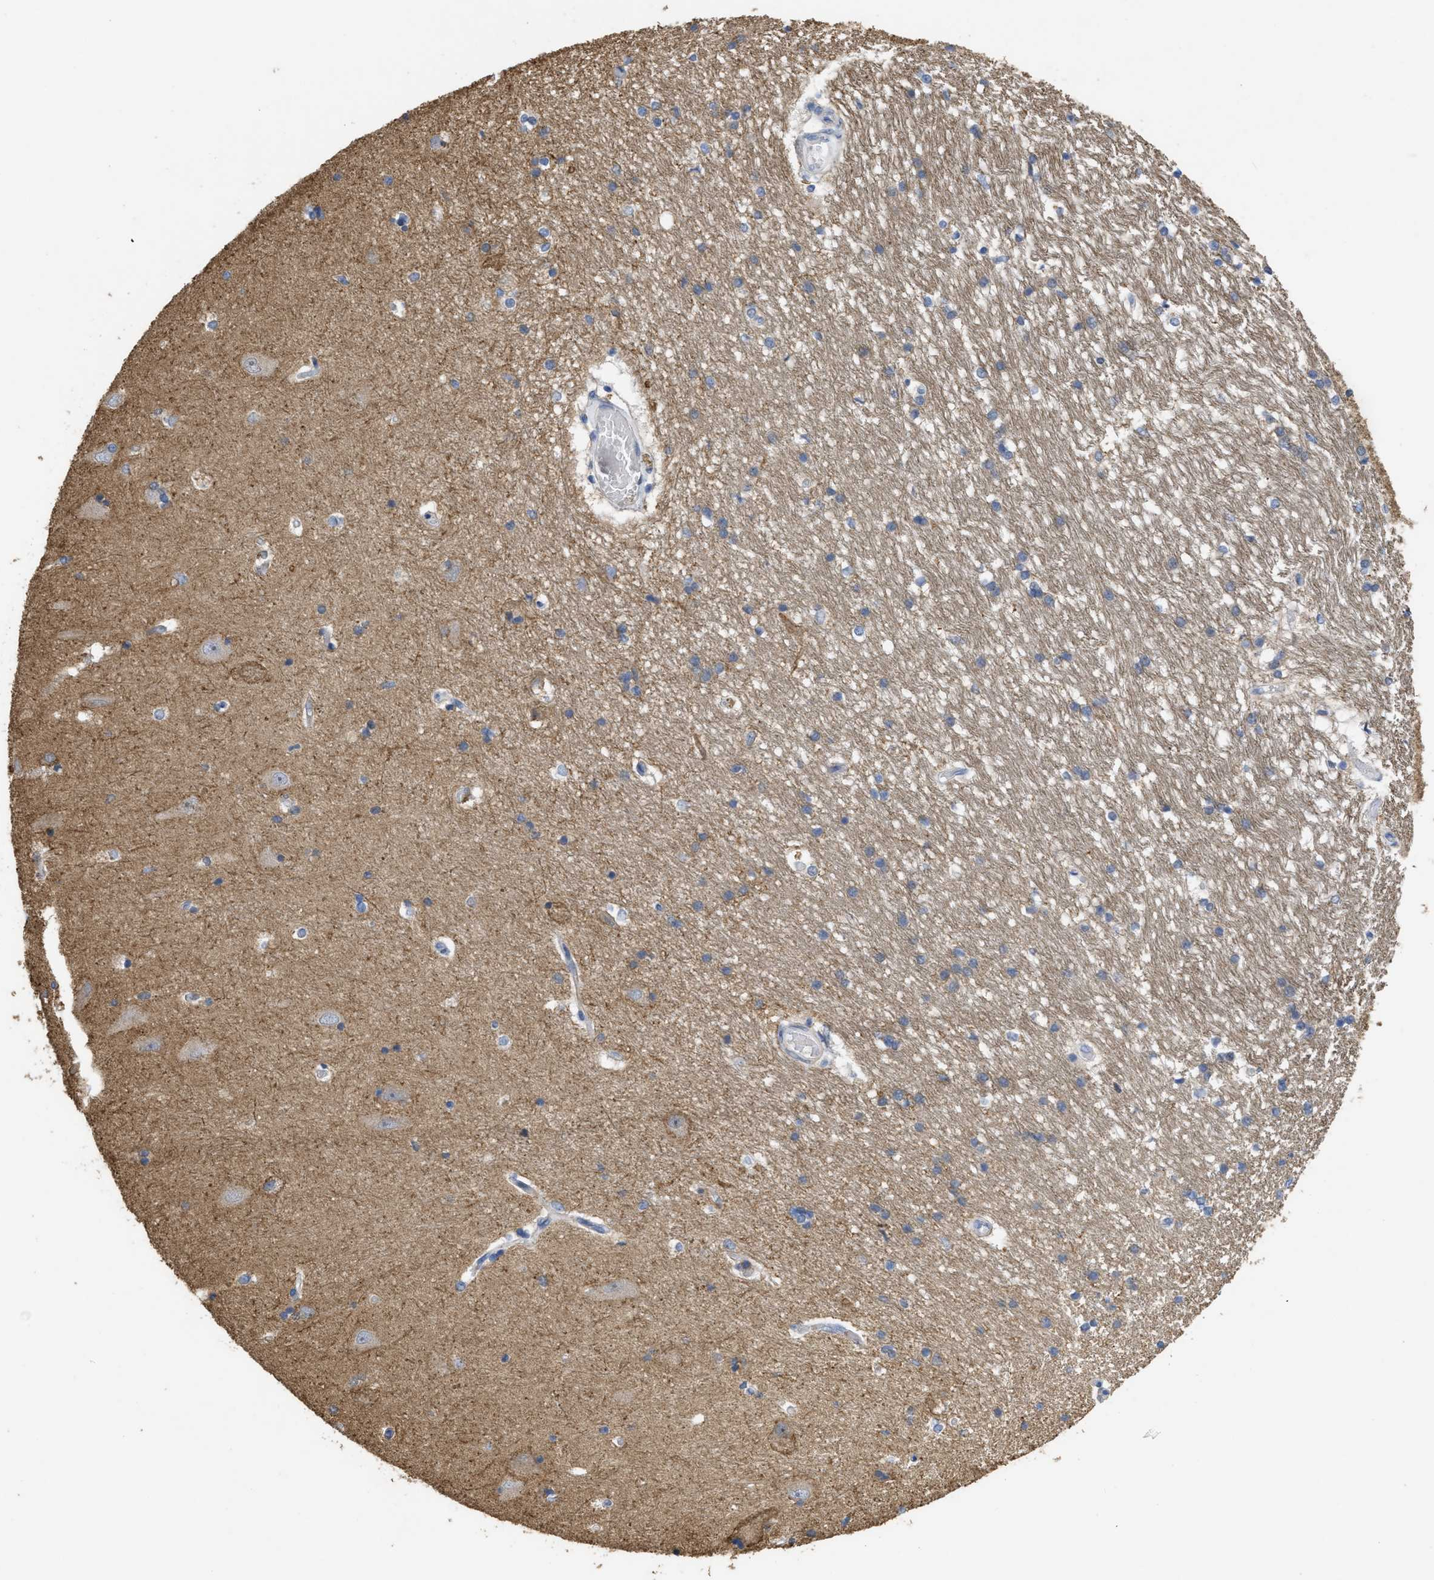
{"staining": {"intensity": "weak", "quantity": "<25%", "location": "cytoplasmic/membranous"}, "tissue": "hippocampus", "cell_type": "Glial cells", "image_type": "normal", "snomed": [{"axis": "morphology", "description": "Normal tissue, NOS"}, {"axis": "topography", "description": "Hippocampus"}], "caption": "This is an immunohistochemistry (IHC) image of unremarkable hippocampus. There is no expression in glial cells.", "gene": "CDPF1", "patient": {"sex": "male", "age": 45}}